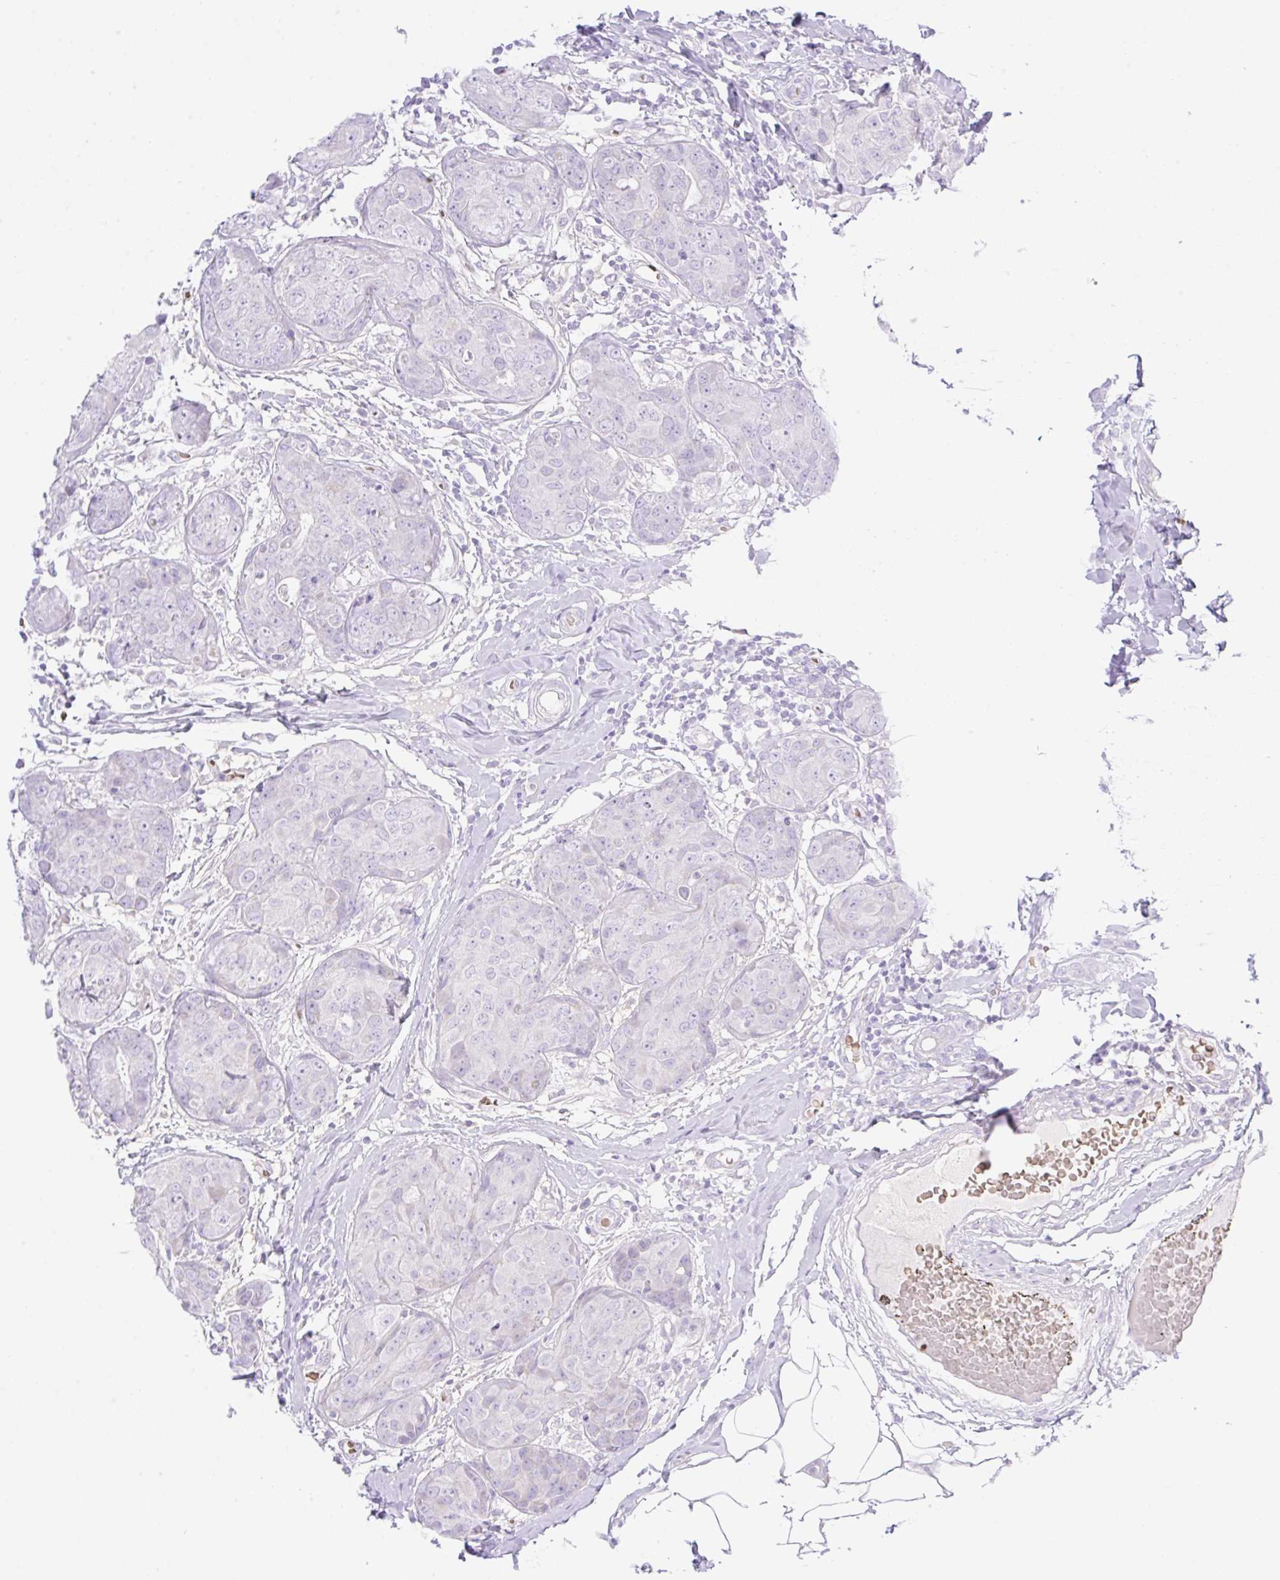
{"staining": {"intensity": "negative", "quantity": "none", "location": "none"}, "tissue": "breast cancer", "cell_type": "Tumor cells", "image_type": "cancer", "snomed": [{"axis": "morphology", "description": "Duct carcinoma"}, {"axis": "topography", "description": "Breast"}], "caption": "Immunohistochemical staining of human breast cancer demonstrates no significant expression in tumor cells. (Stains: DAB immunohistochemistry with hematoxylin counter stain, Microscopy: brightfield microscopy at high magnification).", "gene": "CDX1", "patient": {"sex": "female", "age": 43}}